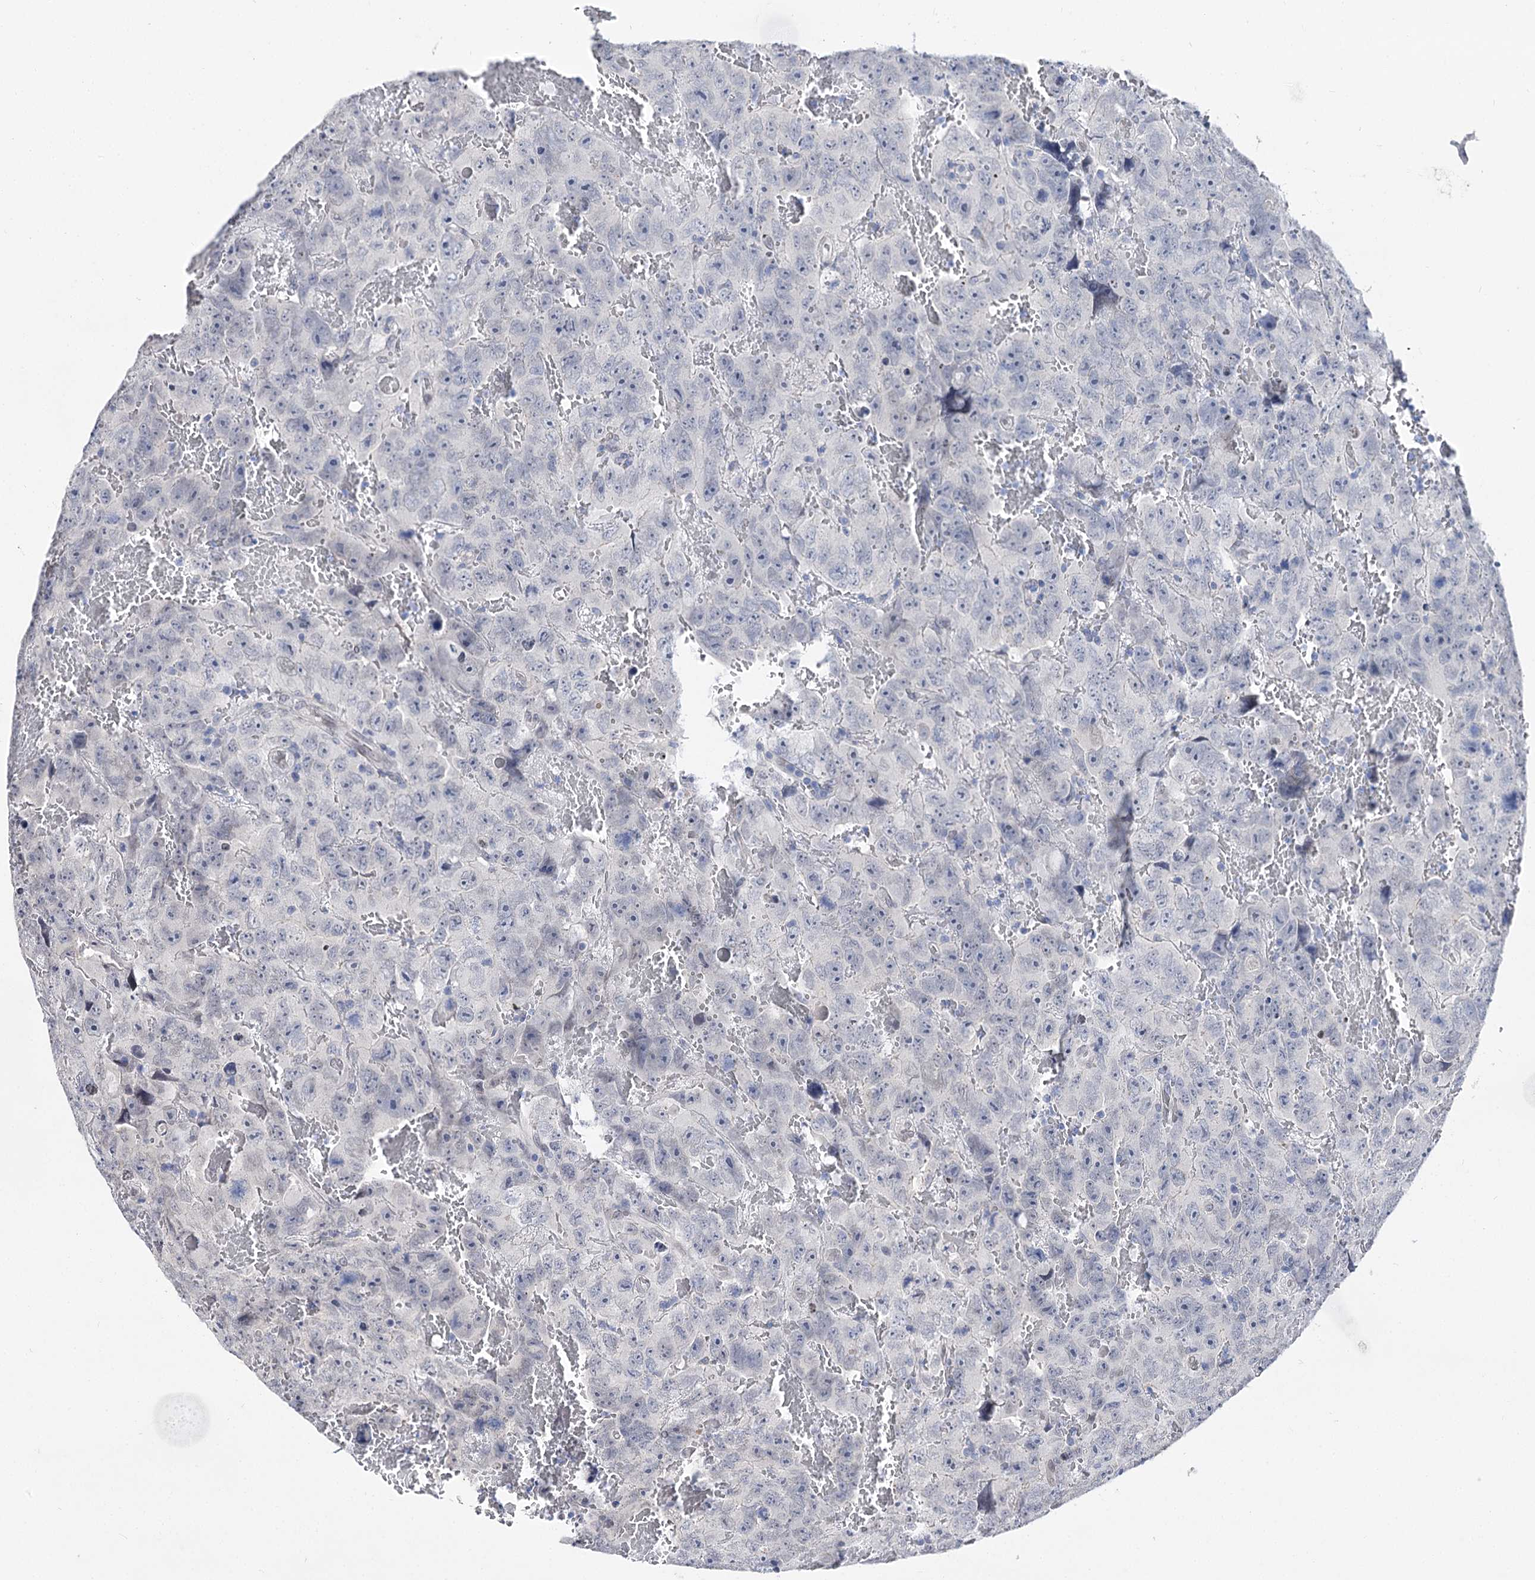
{"staining": {"intensity": "negative", "quantity": "none", "location": "none"}, "tissue": "testis cancer", "cell_type": "Tumor cells", "image_type": "cancer", "snomed": [{"axis": "morphology", "description": "Carcinoma, Embryonal, NOS"}, {"axis": "topography", "description": "Testis"}], "caption": "The photomicrograph displays no staining of tumor cells in testis cancer.", "gene": "TMEM201", "patient": {"sex": "male", "age": 45}}